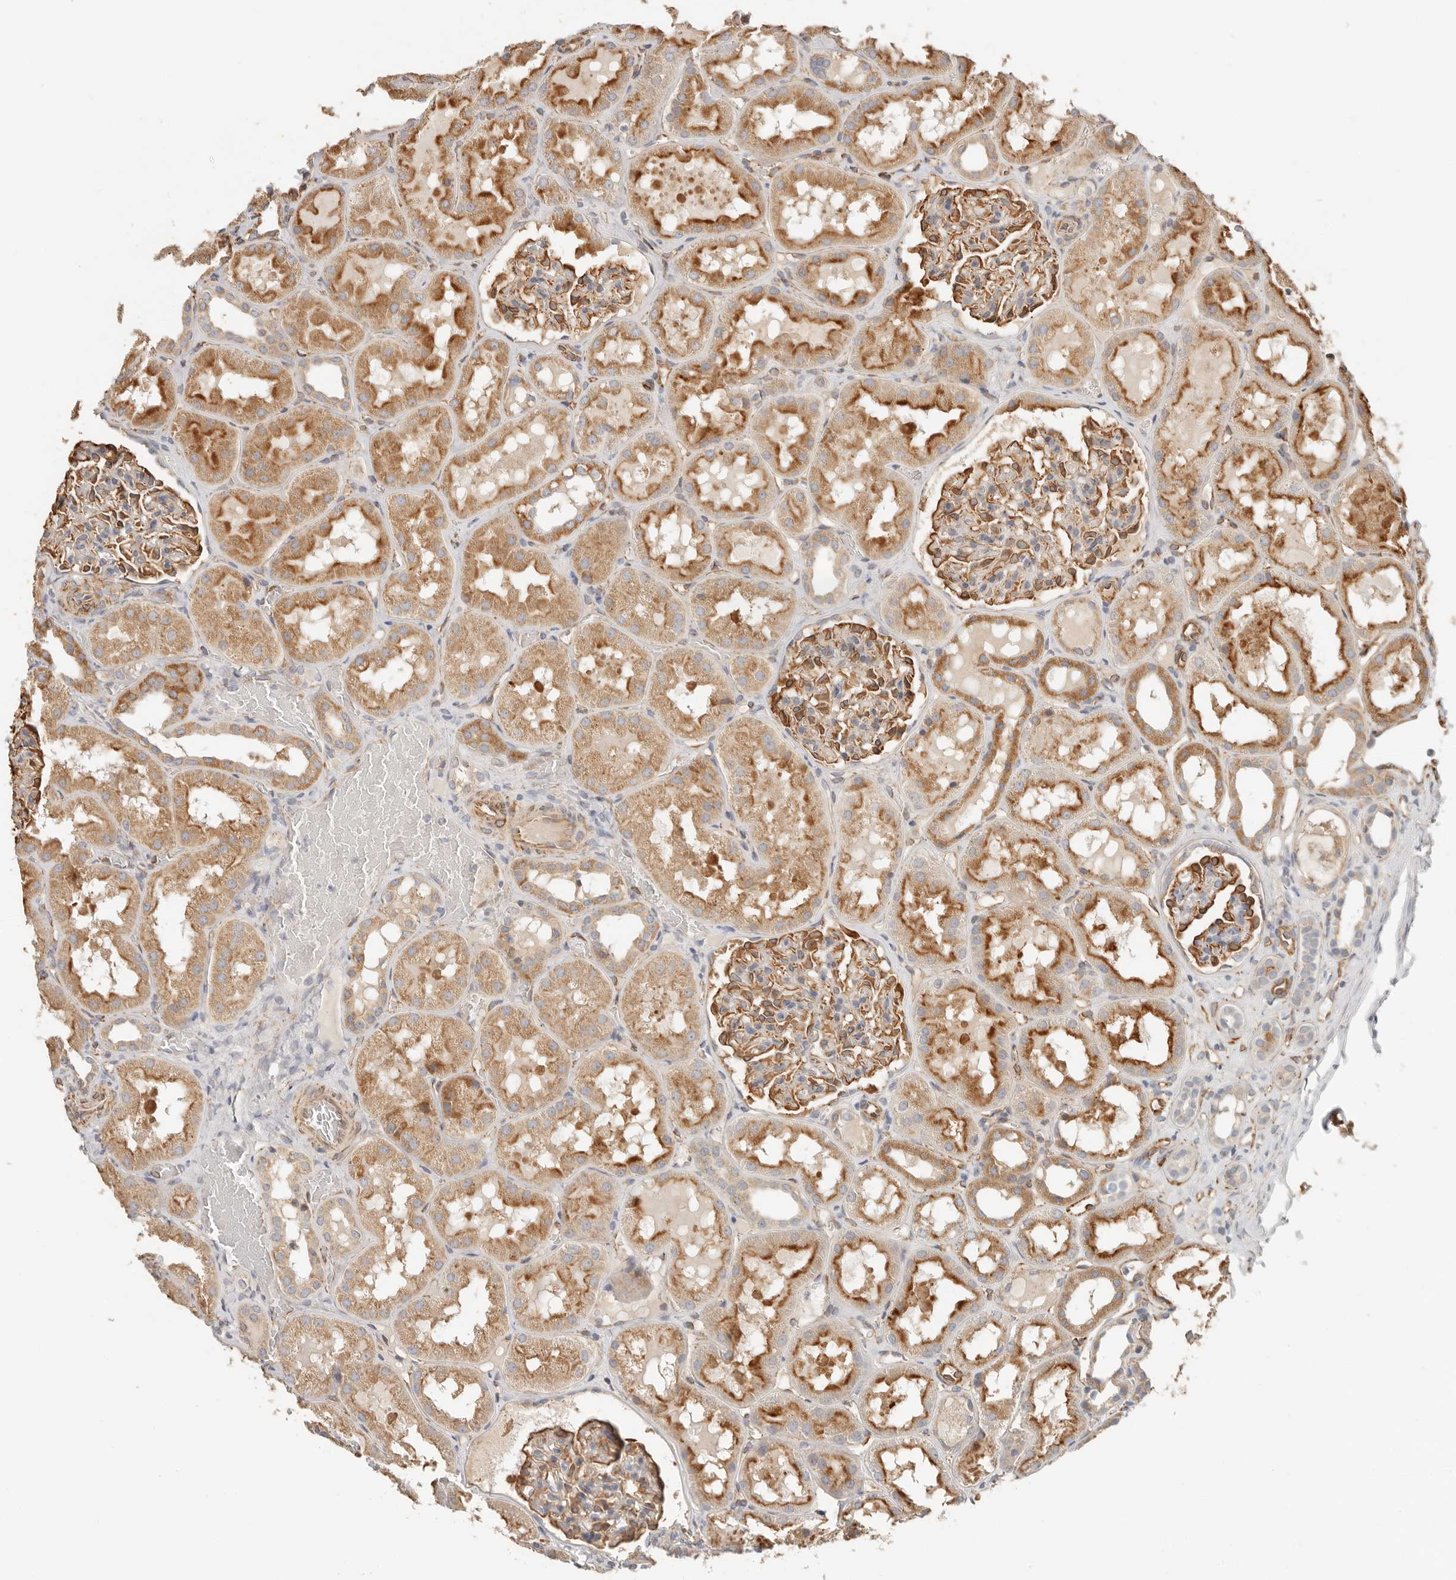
{"staining": {"intensity": "strong", "quantity": "25%-75%", "location": "cytoplasmic/membranous"}, "tissue": "kidney", "cell_type": "Cells in glomeruli", "image_type": "normal", "snomed": [{"axis": "morphology", "description": "Normal tissue, NOS"}, {"axis": "topography", "description": "Kidney"}, {"axis": "topography", "description": "Urinary bladder"}], "caption": "An immunohistochemistry micrograph of benign tissue is shown. Protein staining in brown labels strong cytoplasmic/membranous positivity in kidney within cells in glomeruli.", "gene": "SPRING1", "patient": {"sex": "male", "age": 16}}